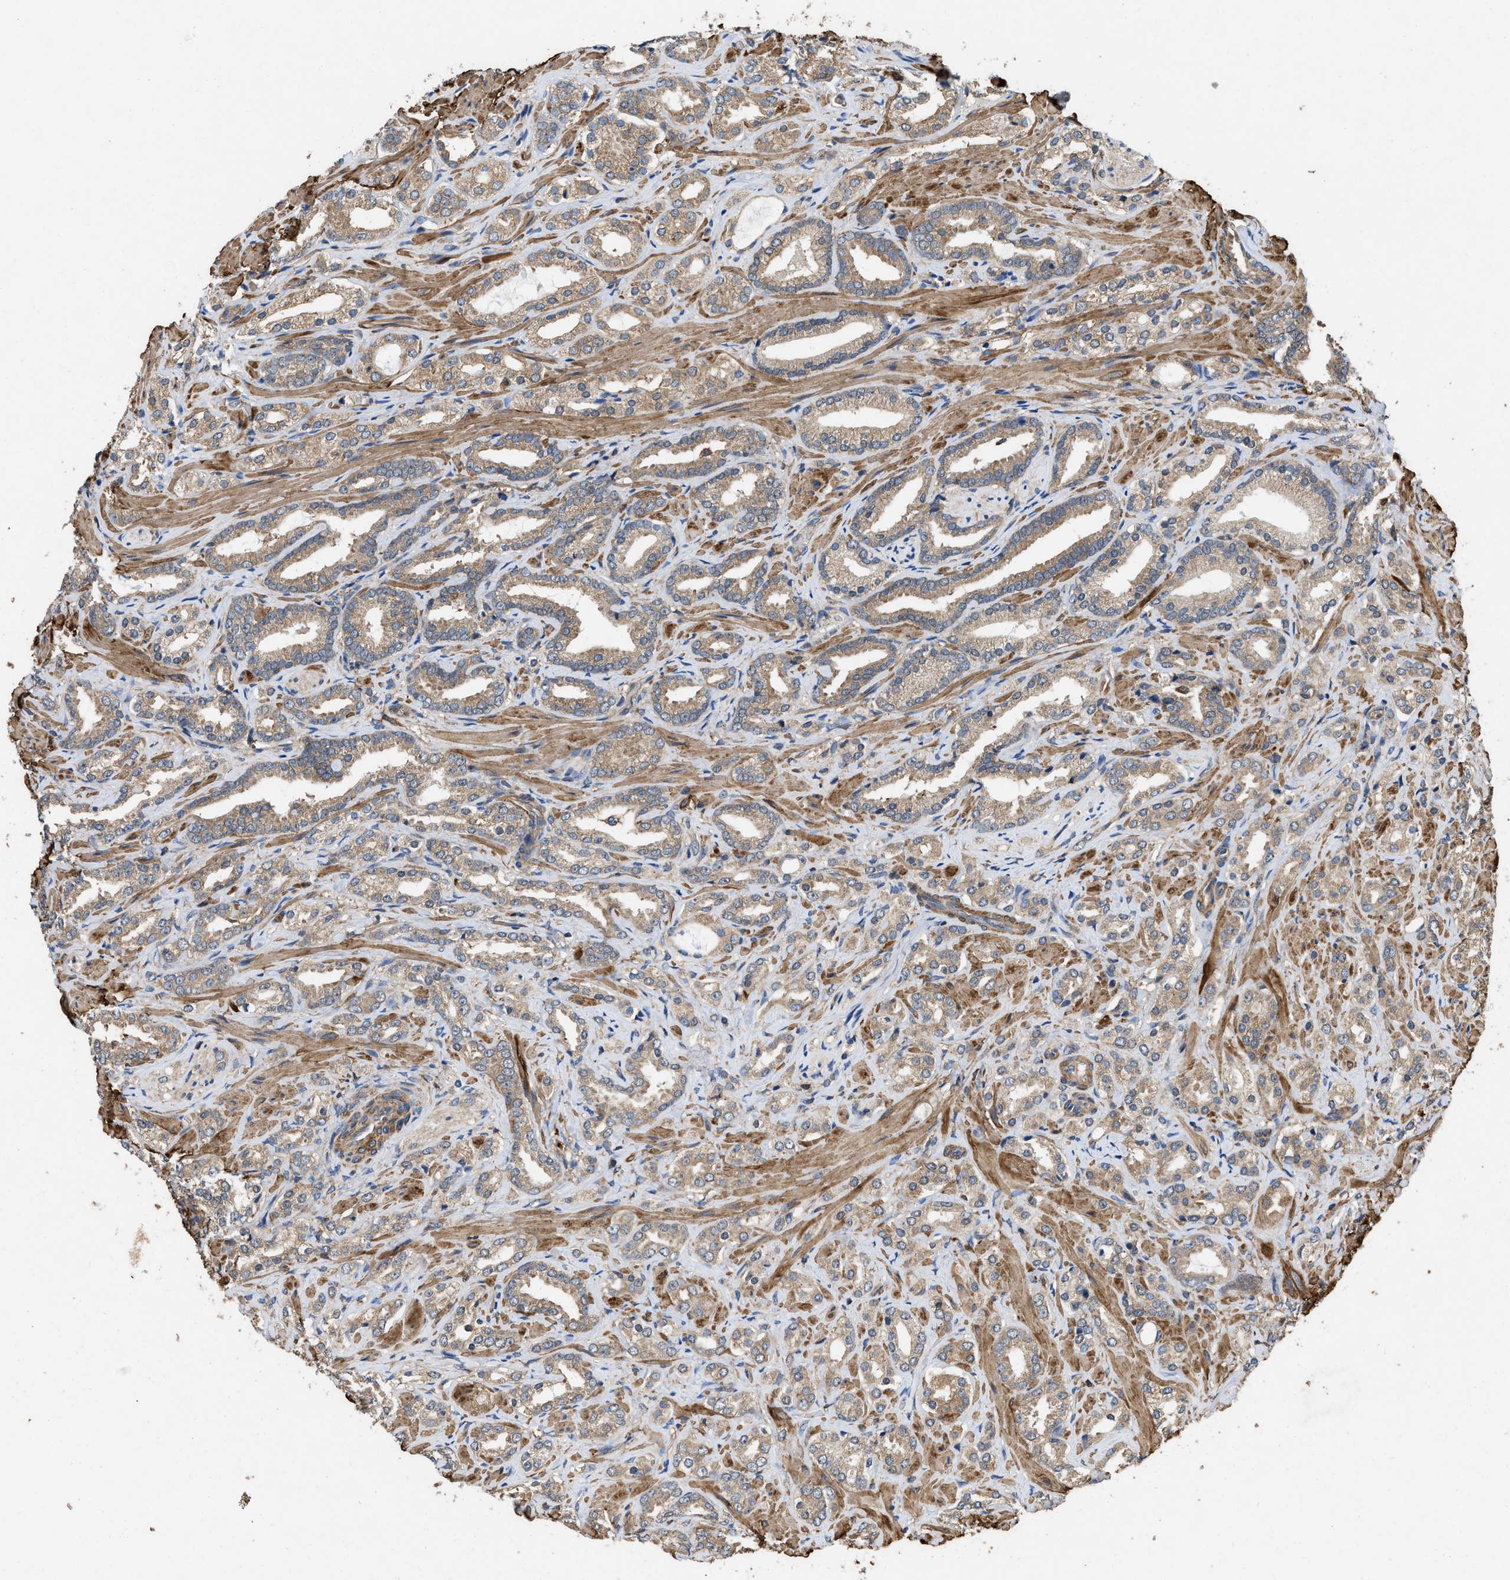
{"staining": {"intensity": "moderate", "quantity": ">75%", "location": "cytoplasmic/membranous"}, "tissue": "prostate cancer", "cell_type": "Tumor cells", "image_type": "cancer", "snomed": [{"axis": "morphology", "description": "Adenocarcinoma, High grade"}, {"axis": "topography", "description": "Prostate"}], "caption": "Brown immunohistochemical staining in human prostate cancer (high-grade adenocarcinoma) exhibits moderate cytoplasmic/membranous expression in about >75% of tumor cells.", "gene": "LINGO2", "patient": {"sex": "male", "age": 64}}